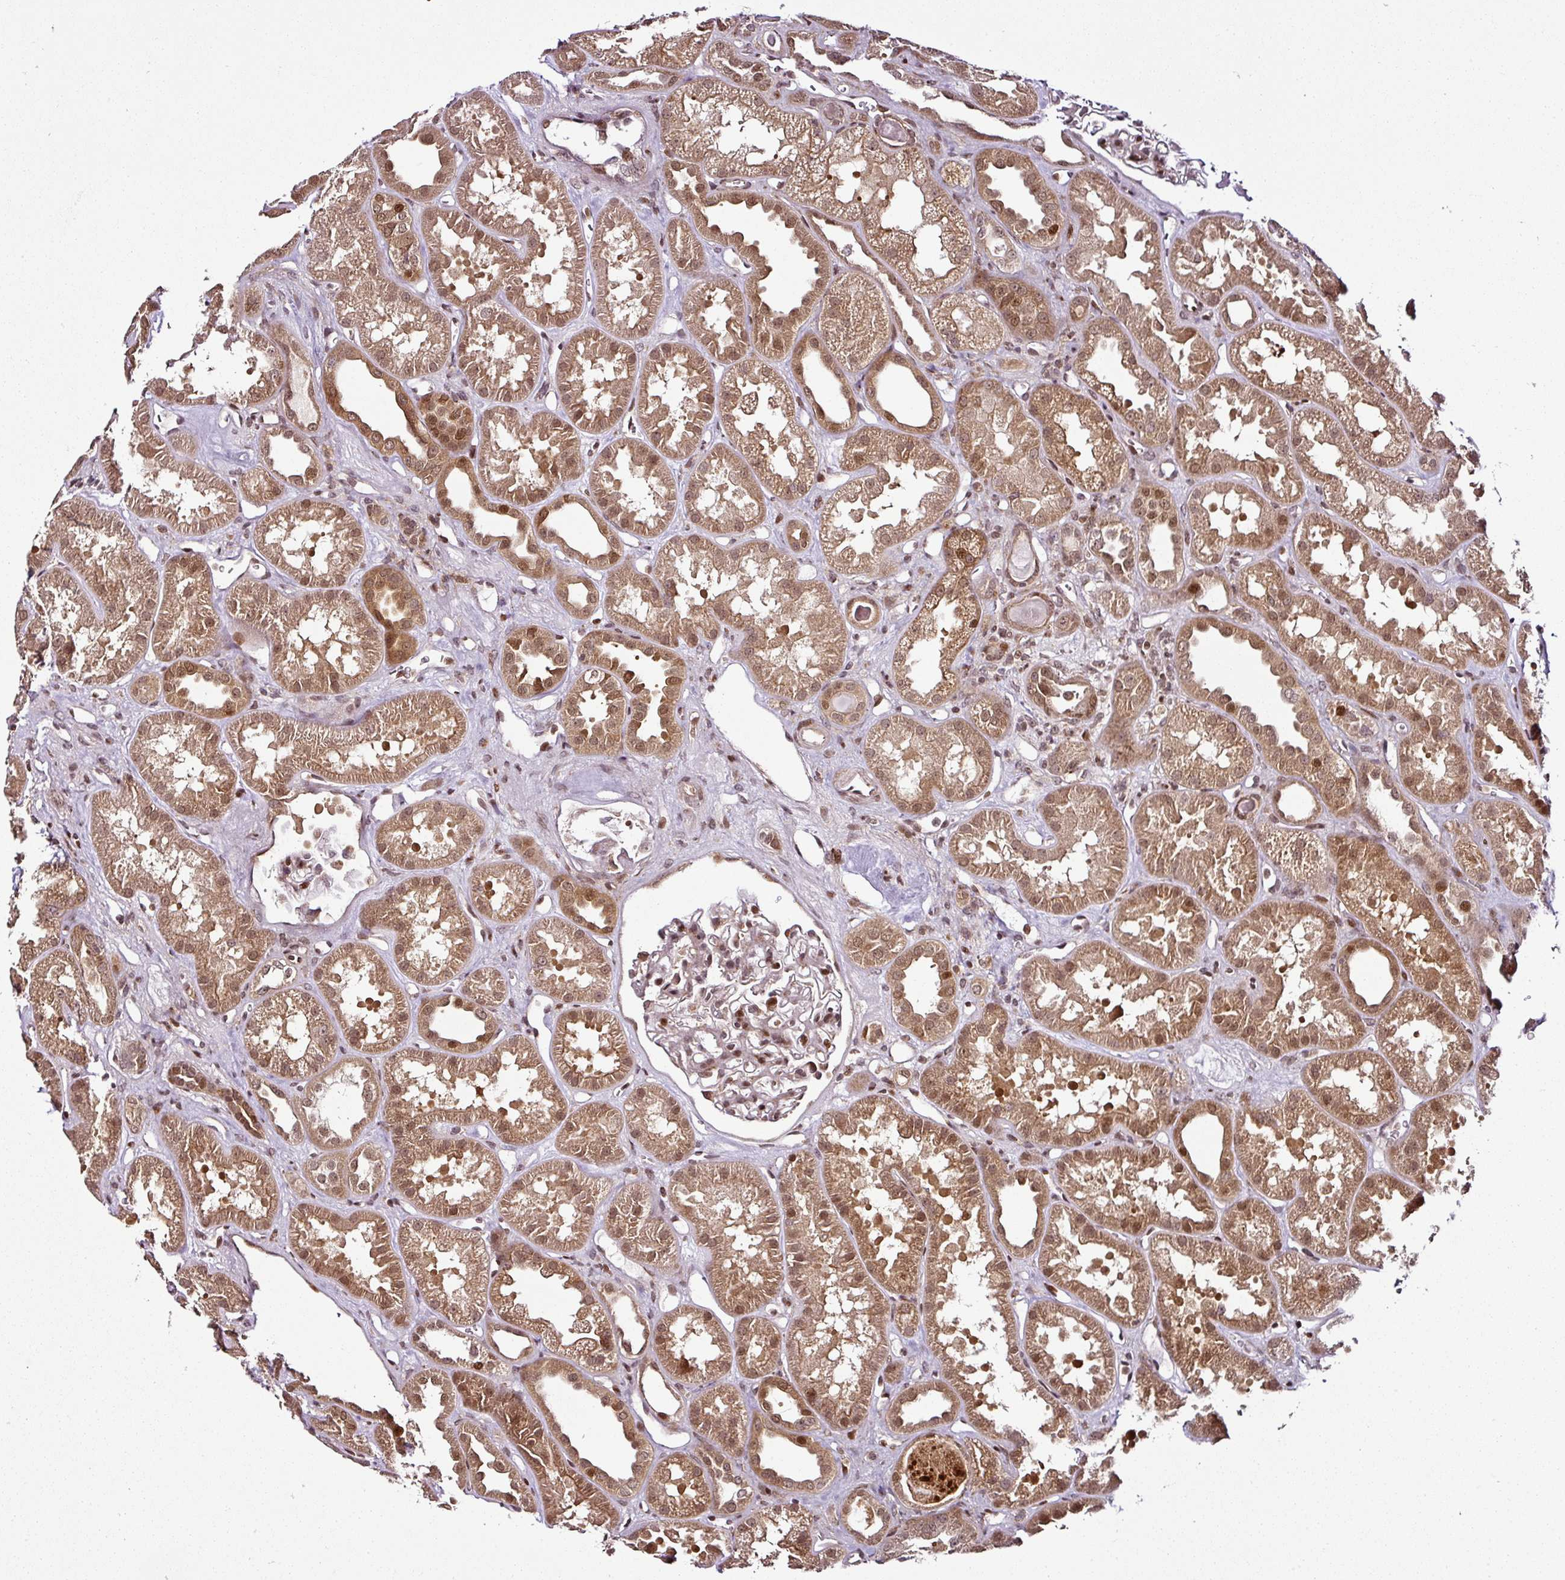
{"staining": {"intensity": "moderate", "quantity": "<25%", "location": "nuclear"}, "tissue": "kidney", "cell_type": "Cells in glomeruli", "image_type": "normal", "snomed": [{"axis": "morphology", "description": "Normal tissue, NOS"}, {"axis": "topography", "description": "Kidney"}], "caption": "Protein expression analysis of normal kidney reveals moderate nuclear expression in about <25% of cells in glomeruli. Nuclei are stained in blue.", "gene": "COPRS", "patient": {"sex": "male", "age": 61}}